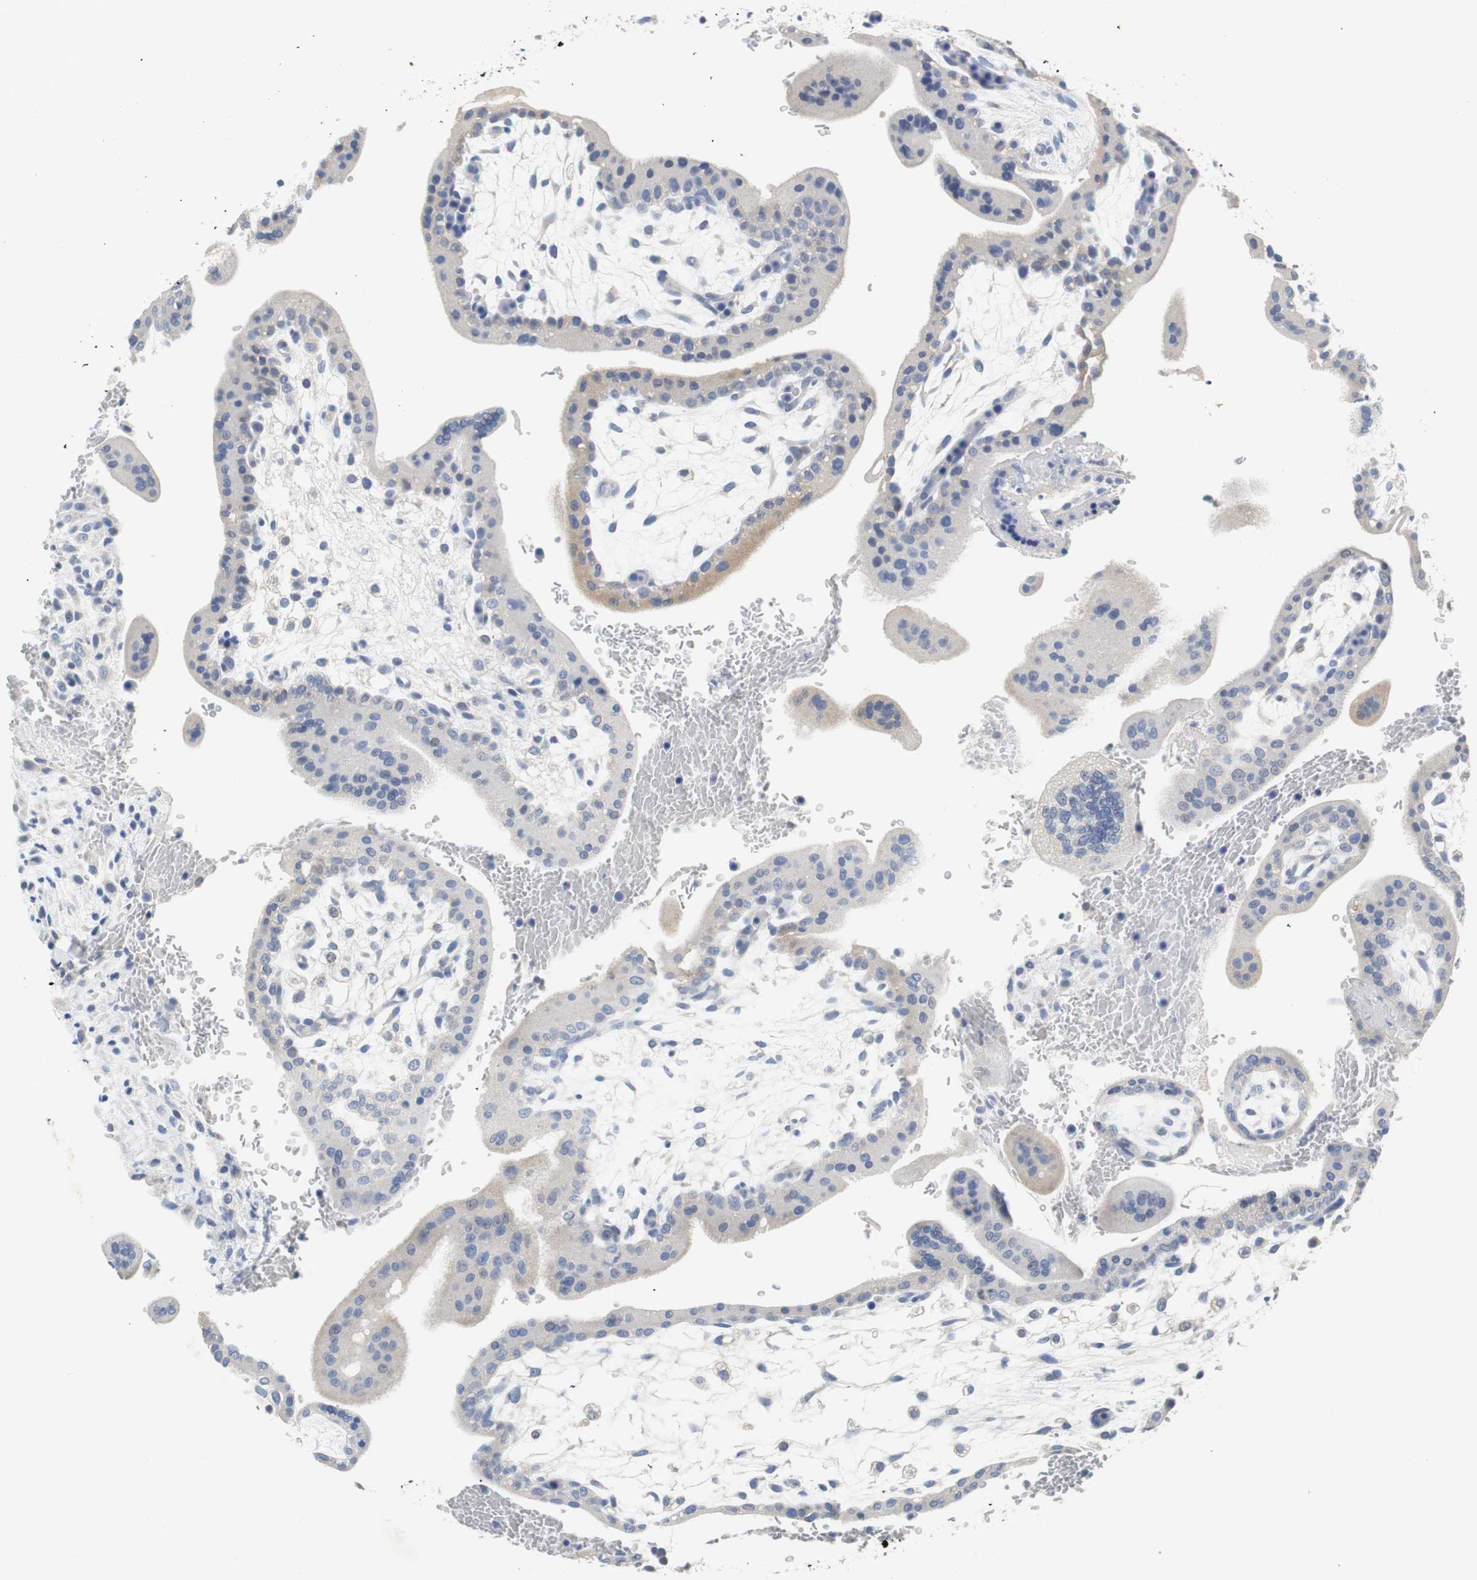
{"staining": {"intensity": "negative", "quantity": "none", "location": "none"}, "tissue": "placenta", "cell_type": "Decidual cells", "image_type": "normal", "snomed": [{"axis": "morphology", "description": "Normal tissue, NOS"}, {"axis": "topography", "description": "Placenta"}], "caption": "Immunohistochemical staining of benign human placenta displays no significant staining in decidual cells. Nuclei are stained in blue.", "gene": "PCK1", "patient": {"sex": "female", "age": 35}}